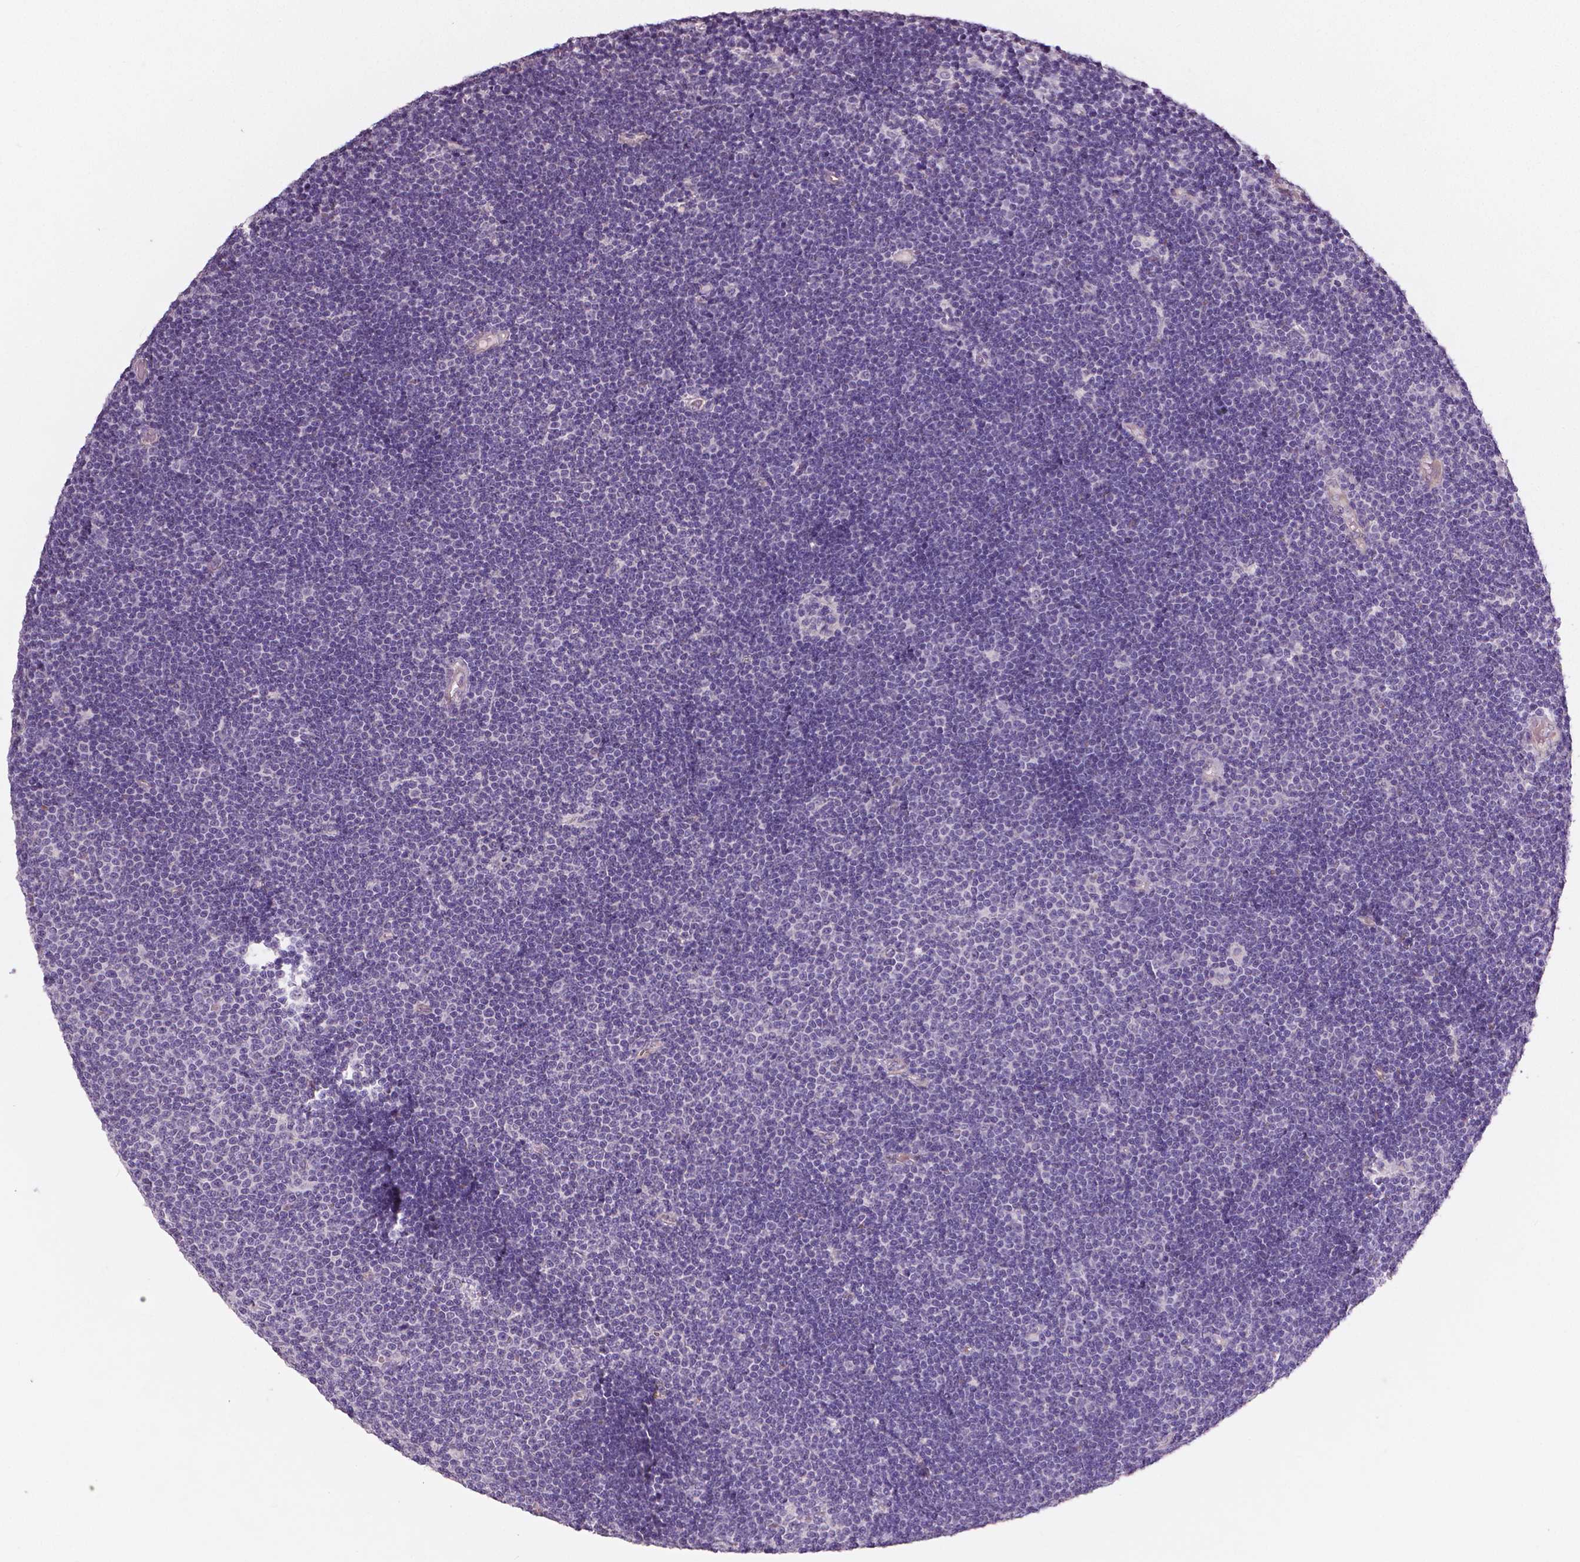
{"staining": {"intensity": "negative", "quantity": "none", "location": "none"}, "tissue": "lymphoma", "cell_type": "Tumor cells", "image_type": "cancer", "snomed": [{"axis": "morphology", "description": "Malignant lymphoma, non-Hodgkin's type, Low grade"}, {"axis": "topography", "description": "Brain"}], "caption": "Immunohistochemistry (IHC) image of neoplastic tissue: human malignant lymphoma, non-Hodgkin's type (low-grade) stained with DAB (3,3'-diaminobenzidine) reveals no significant protein staining in tumor cells. Brightfield microscopy of immunohistochemistry stained with DAB (3,3'-diaminobenzidine) (brown) and hematoxylin (blue), captured at high magnification.", "gene": "FLT1", "patient": {"sex": "female", "age": 66}}